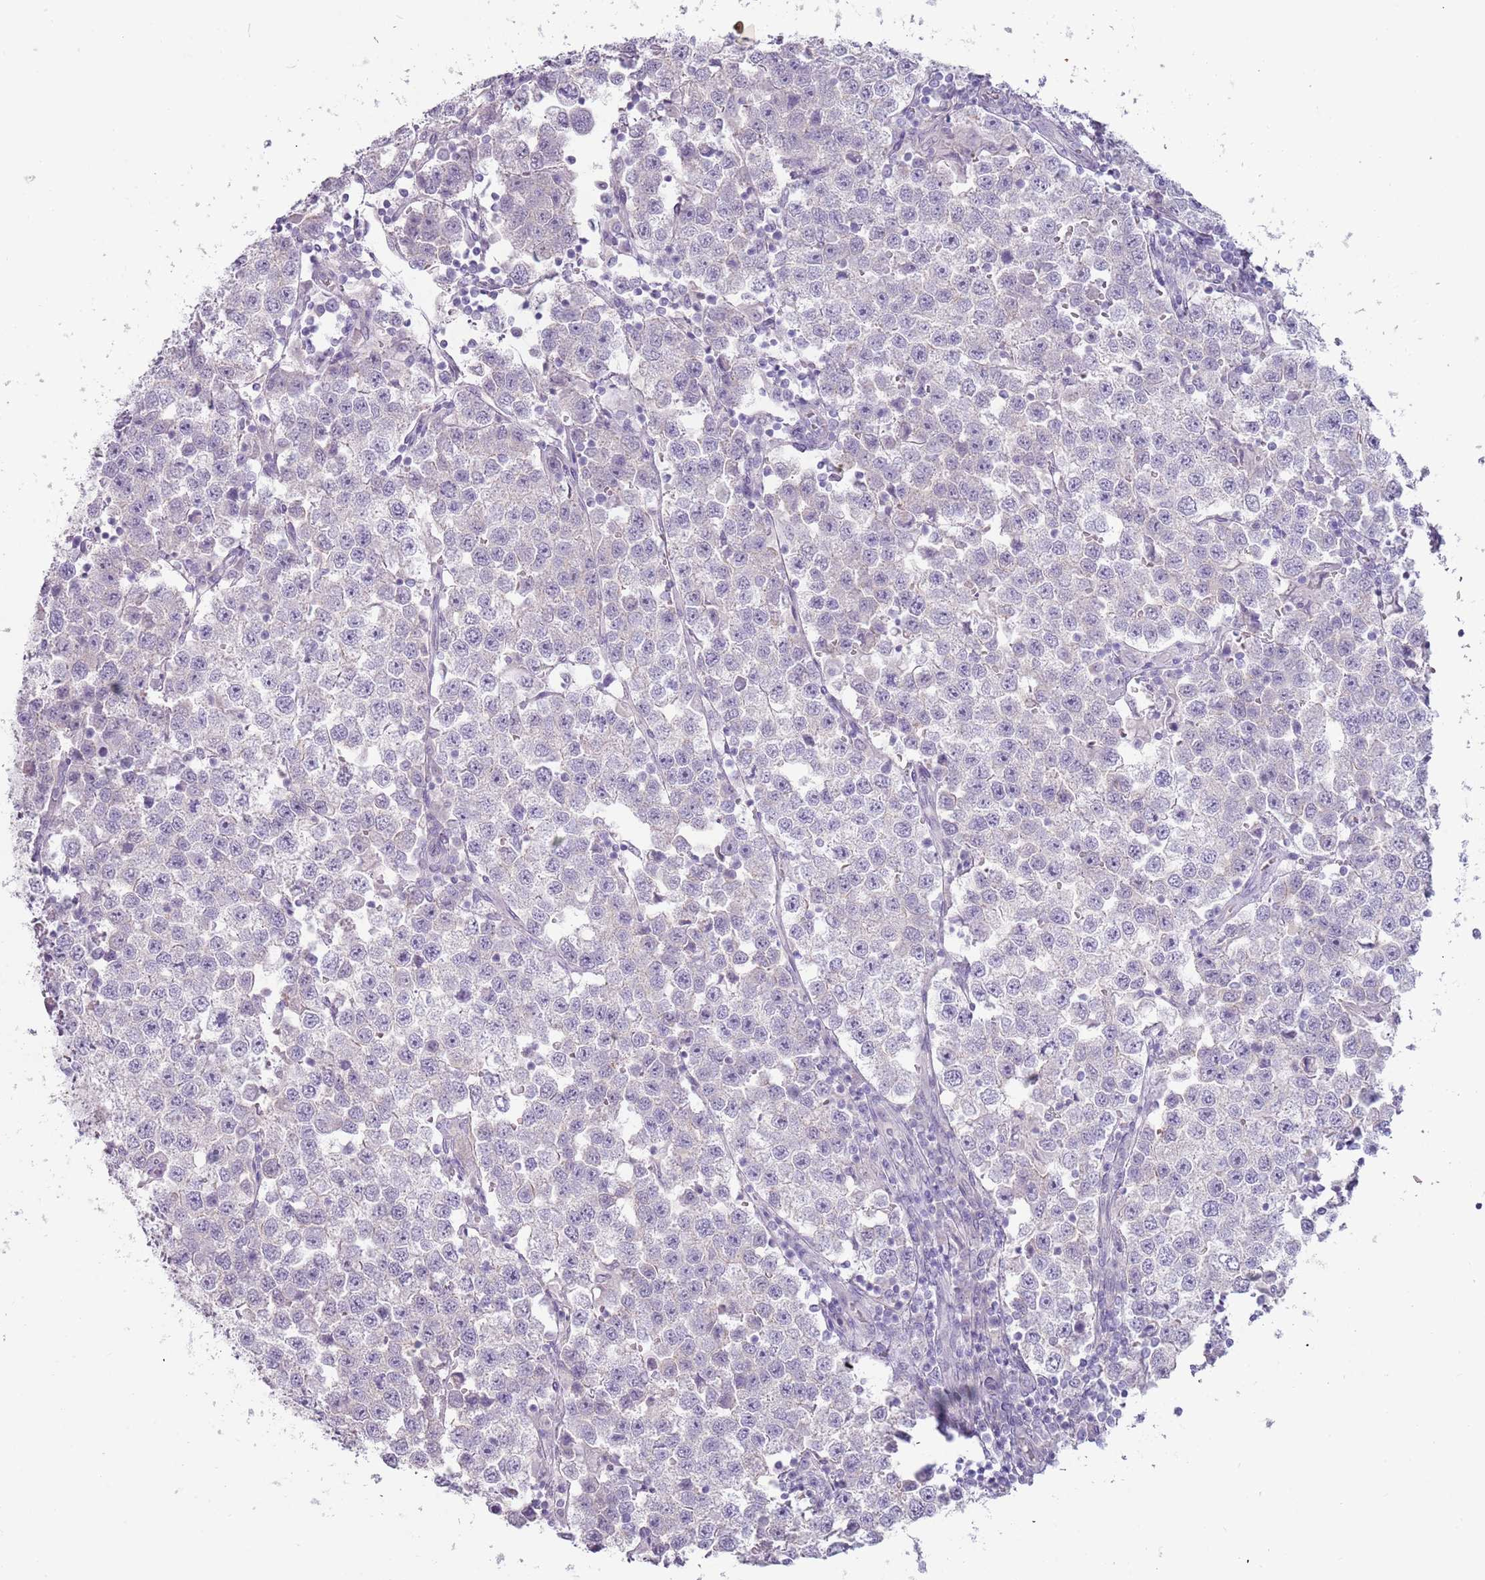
{"staining": {"intensity": "negative", "quantity": "none", "location": "none"}, "tissue": "testis cancer", "cell_type": "Tumor cells", "image_type": "cancer", "snomed": [{"axis": "morphology", "description": "Seminoma, NOS"}, {"axis": "topography", "description": "Testis"}], "caption": "Human testis cancer (seminoma) stained for a protein using IHC exhibits no expression in tumor cells.", "gene": "RFX2", "patient": {"sex": "male", "age": 37}}